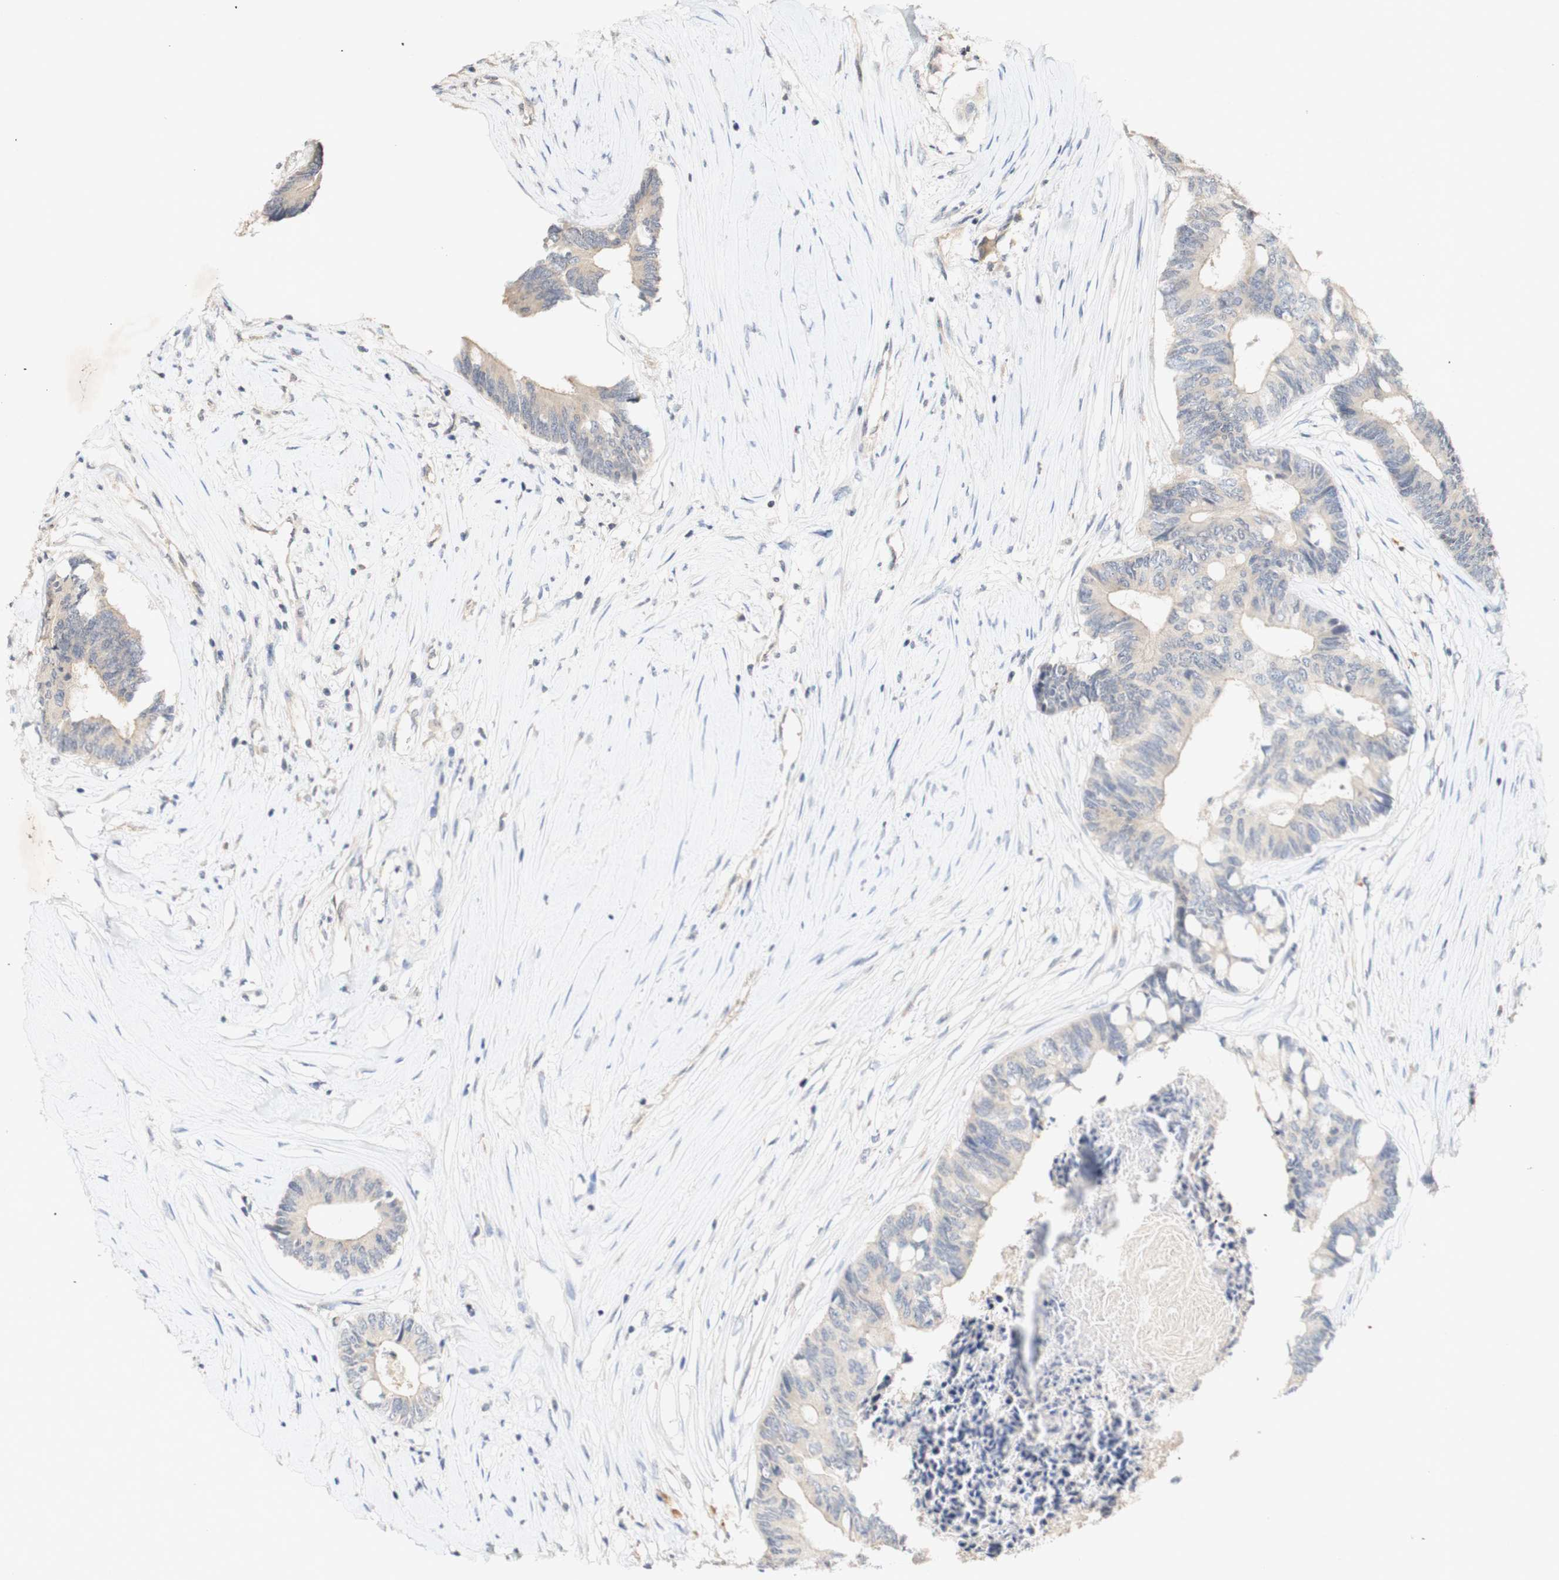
{"staining": {"intensity": "weak", "quantity": ">75%", "location": "cytoplasmic/membranous"}, "tissue": "colorectal cancer", "cell_type": "Tumor cells", "image_type": "cancer", "snomed": [{"axis": "morphology", "description": "Adenocarcinoma, NOS"}, {"axis": "topography", "description": "Rectum"}], "caption": "High-power microscopy captured an immunohistochemistry (IHC) image of colorectal cancer, revealing weak cytoplasmic/membranous positivity in about >75% of tumor cells.", "gene": "PIN1", "patient": {"sex": "male", "age": 63}}